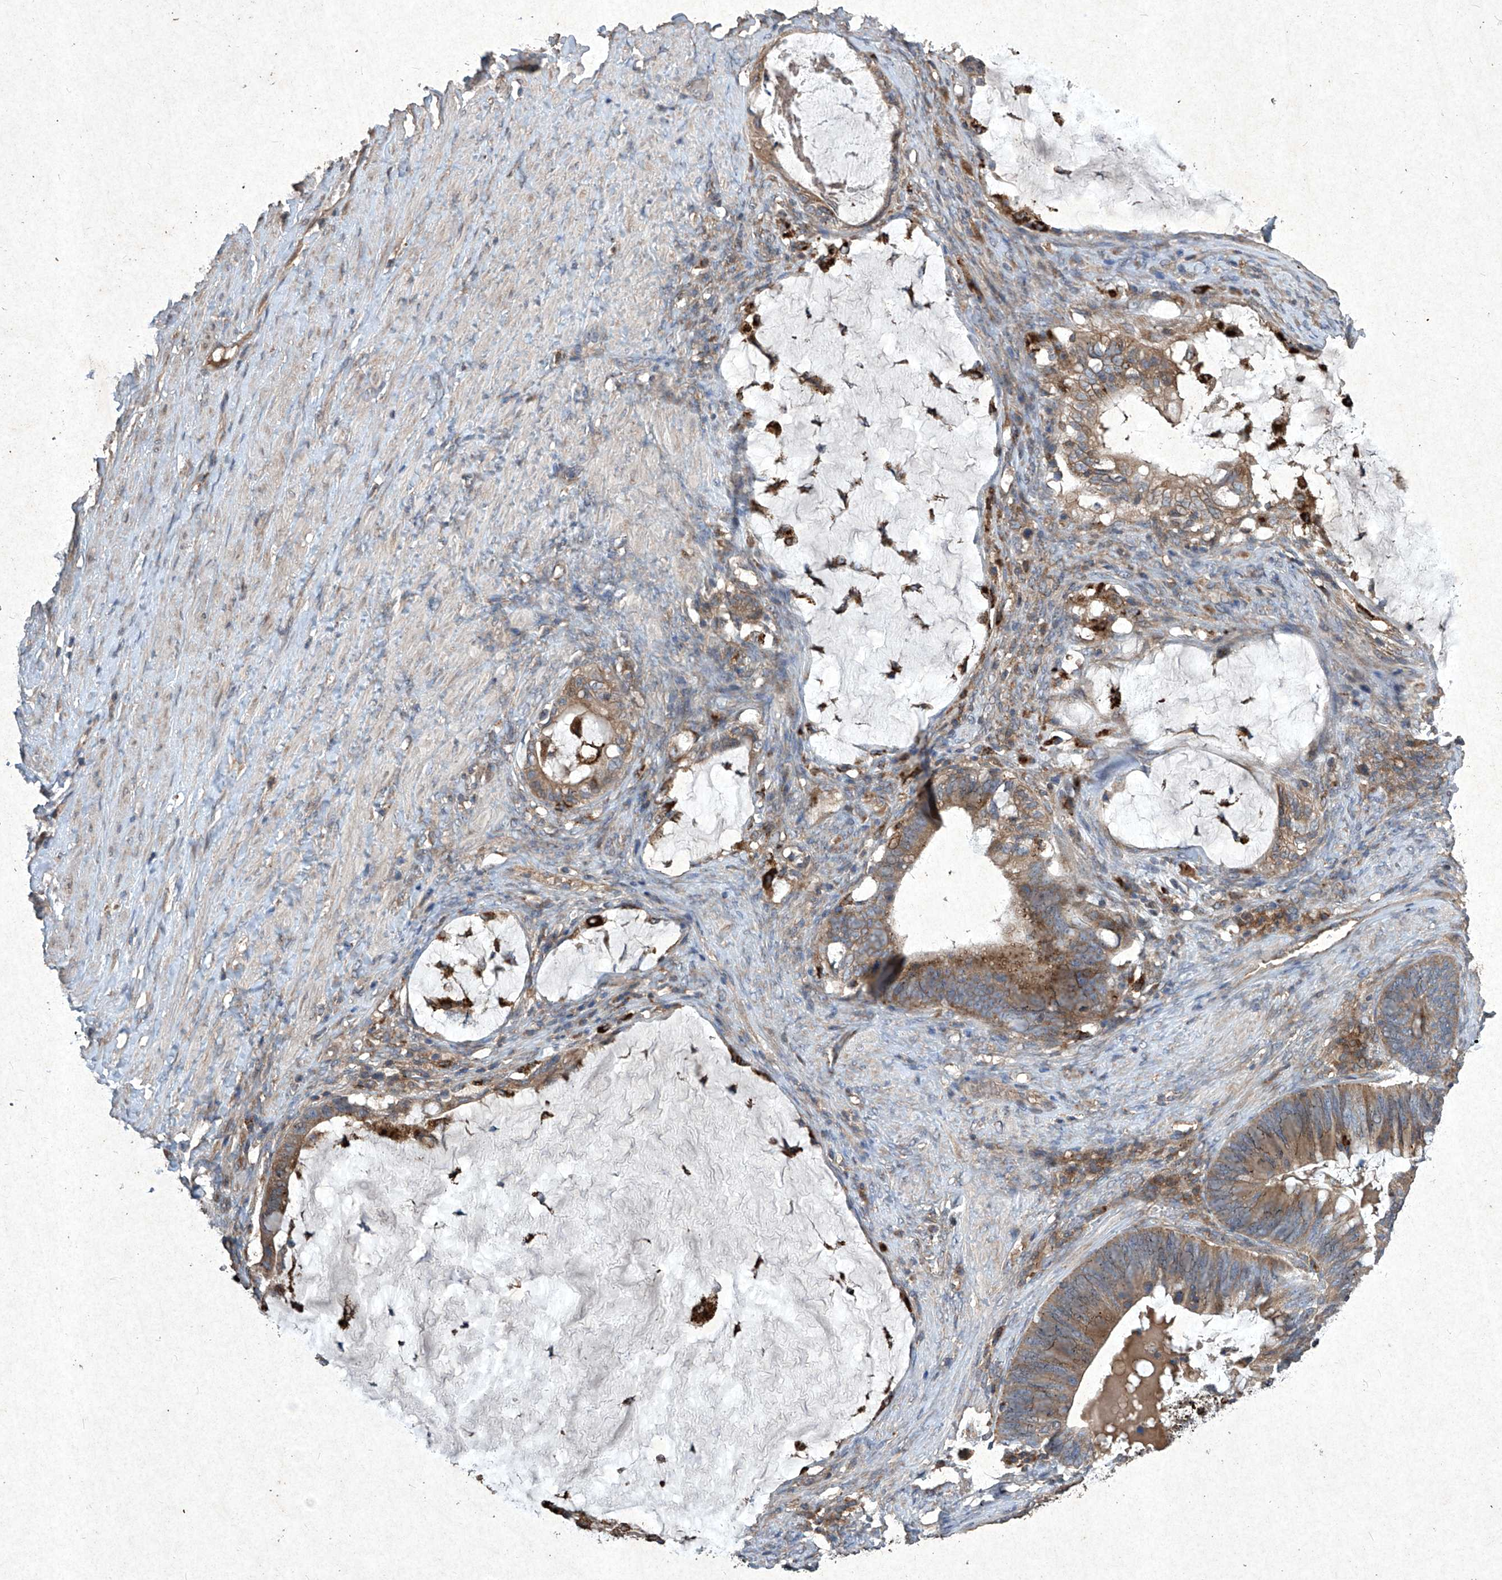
{"staining": {"intensity": "moderate", "quantity": ">75%", "location": "cytoplasmic/membranous"}, "tissue": "ovarian cancer", "cell_type": "Tumor cells", "image_type": "cancer", "snomed": [{"axis": "morphology", "description": "Cystadenocarcinoma, mucinous, NOS"}, {"axis": "topography", "description": "Ovary"}], "caption": "Human ovarian cancer stained with a protein marker displays moderate staining in tumor cells.", "gene": "MED16", "patient": {"sex": "female", "age": 61}}